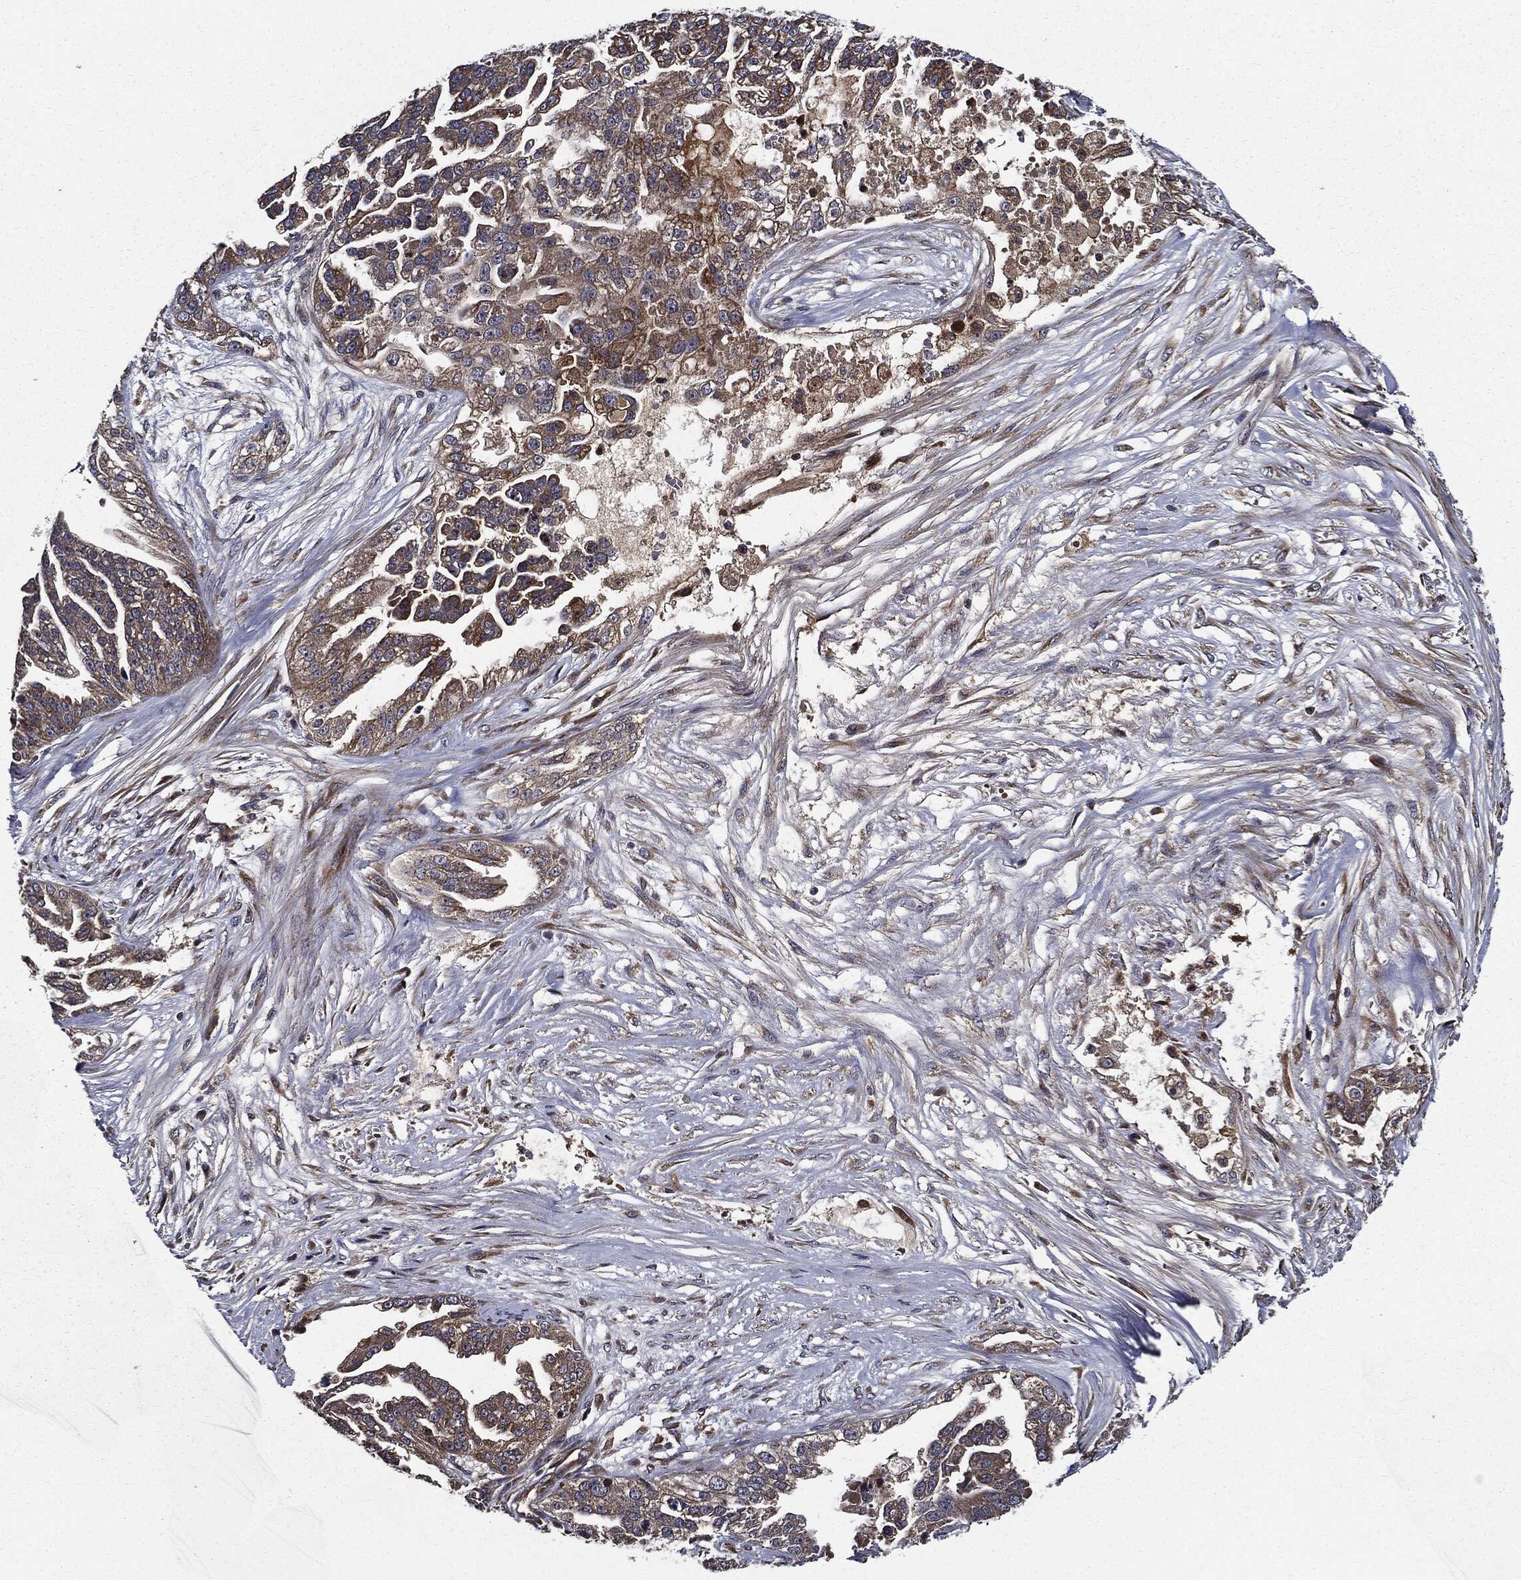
{"staining": {"intensity": "moderate", "quantity": "<25%", "location": "cytoplasmic/membranous"}, "tissue": "ovarian cancer", "cell_type": "Tumor cells", "image_type": "cancer", "snomed": [{"axis": "morphology", "description": "Cystadenocarcinoma, serous, NOS"}, {"axis": "topography", "description": "Ovary"}], "caption": "The image displays staining of ovarian cancer, revealing moderate cytoplasmic/membranous protein staining (brown color) within tumor cells.", "gene": "HTT", "patient": {"sex": "female", "age": 58}}